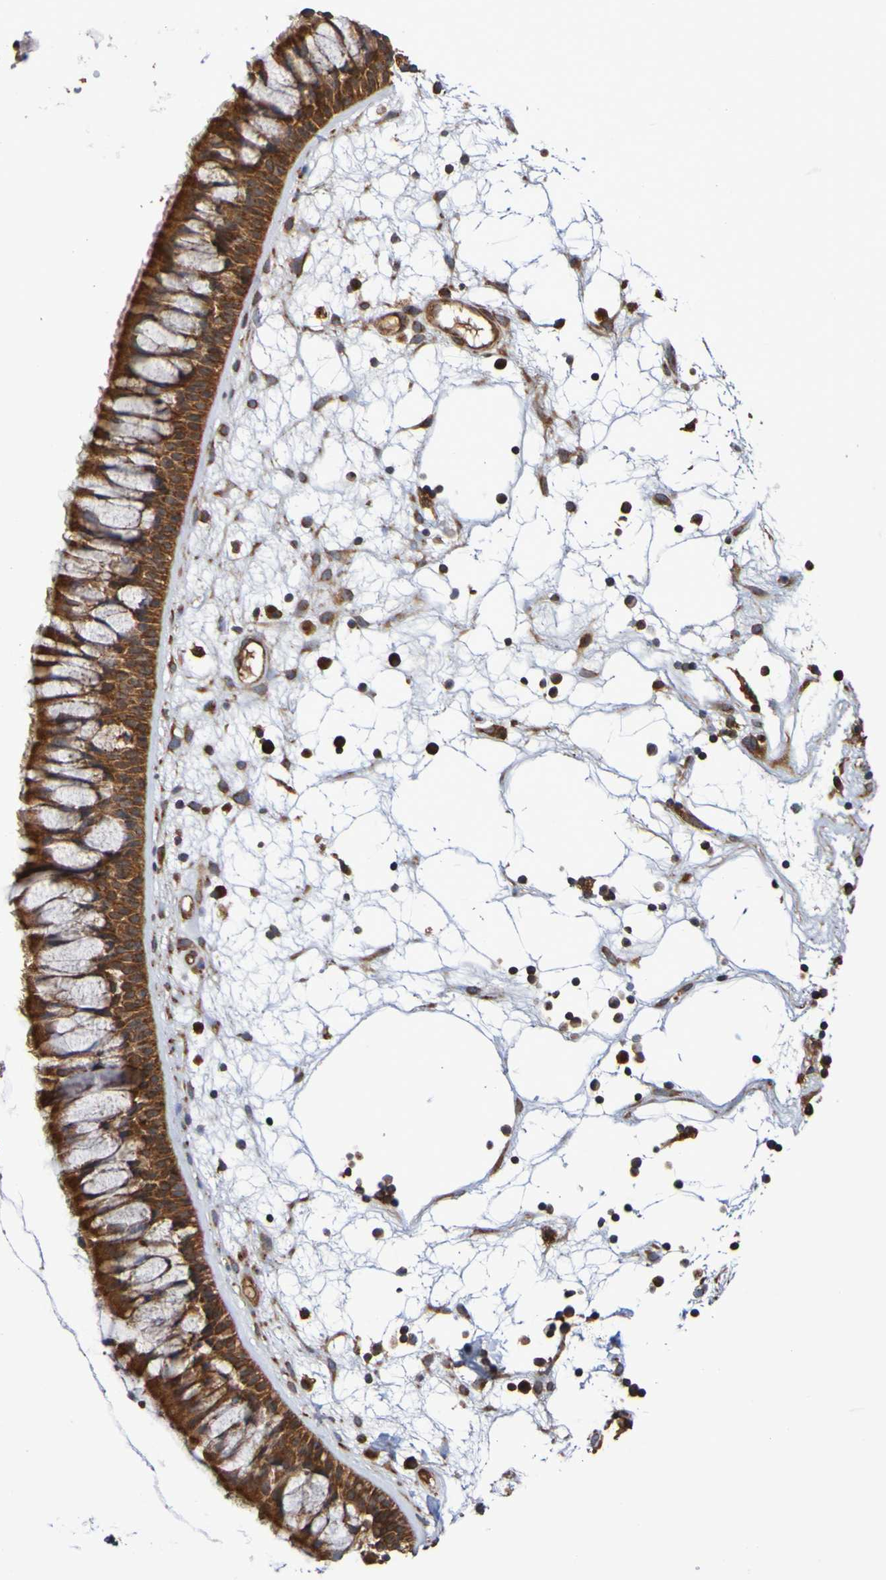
{"staining": {"intensity": "moderate", "quantity": ">75%", "location": "cytoplasmic/membranous"}, "tissue": "nasopharynx", "cell_type": "Respiratory epithelial cells", "image_type": "normal", "snomed": [{"axis": "morphology", "description": "Normal tissue, NOS"}, {"axis": "morphology", "description": "Inflammation, NOS"}, {"axis": "topography", "description": "Nasopharynx"}], "caption": "Unremarkable nasopharynx was stained to show a protein in brown. There is medium levels of moderate cytoplasmic/membranous staining in about >75% of respiratory epithelial cells. (Brightfield microscopy of DAB IHC at high magnification).", "gene": "UCN", "patient": {"sex": "male", "age": 48}}